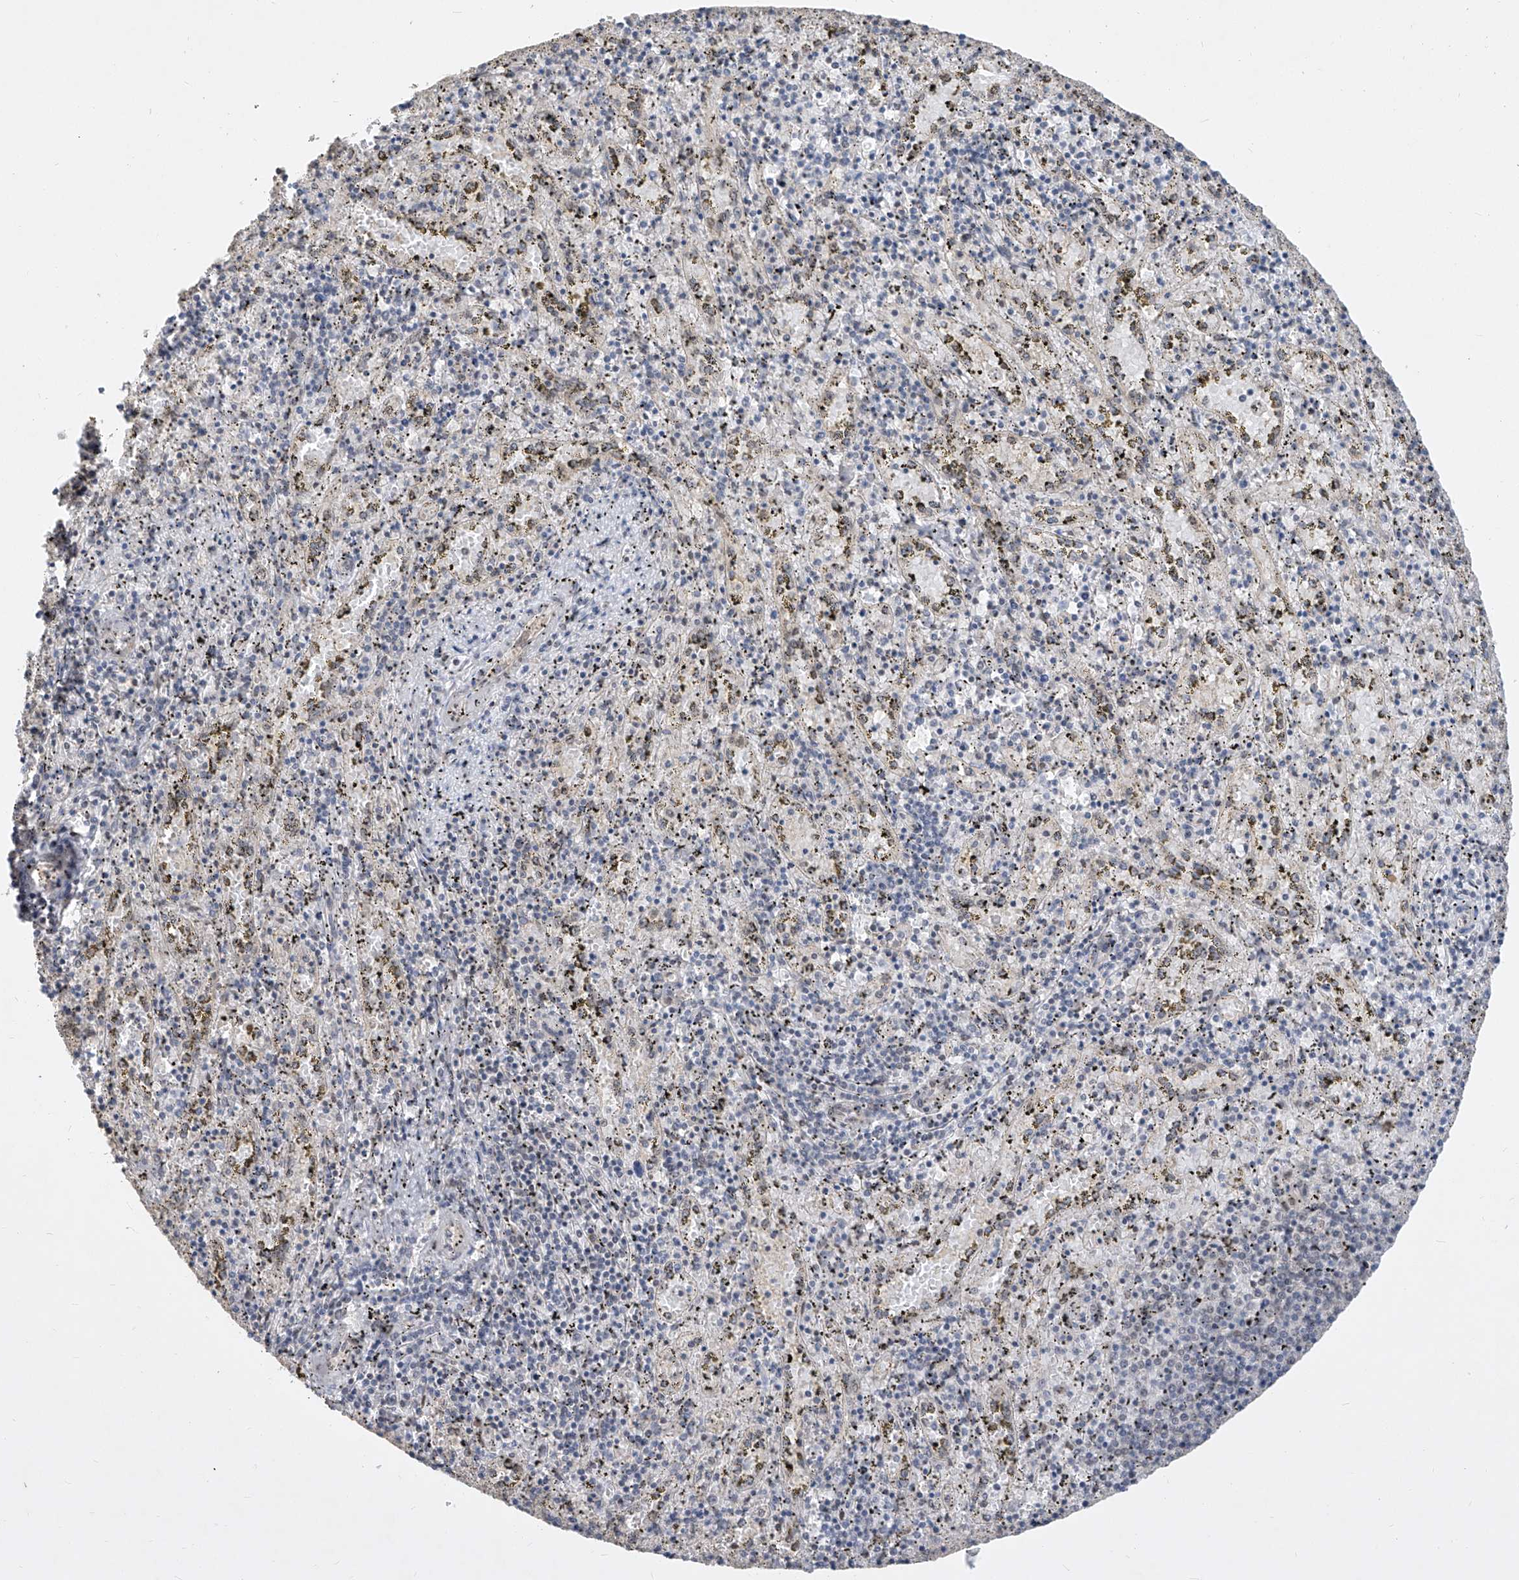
{"staining": {"intensity": "negative", "quantity": "none", "location": "none"}, "tissue": "spleen", "cell_type": "Cells in red pulp", "image_type": "normal", "snomed": [{"axis": "morphology", "description": "Normal tissue, NOS"}, {"axis": "topography", "description": "Spleen"}], "caption": "A high-resolution image shows immunohistochemistry (IHC) staining of unremarkable spleen, which displays no significant expression in cells in red pulp. (DAB immunohistochemistry, high magnification).", "gene": "CETN1", "patient": {"sex": "male", "age": 11}}